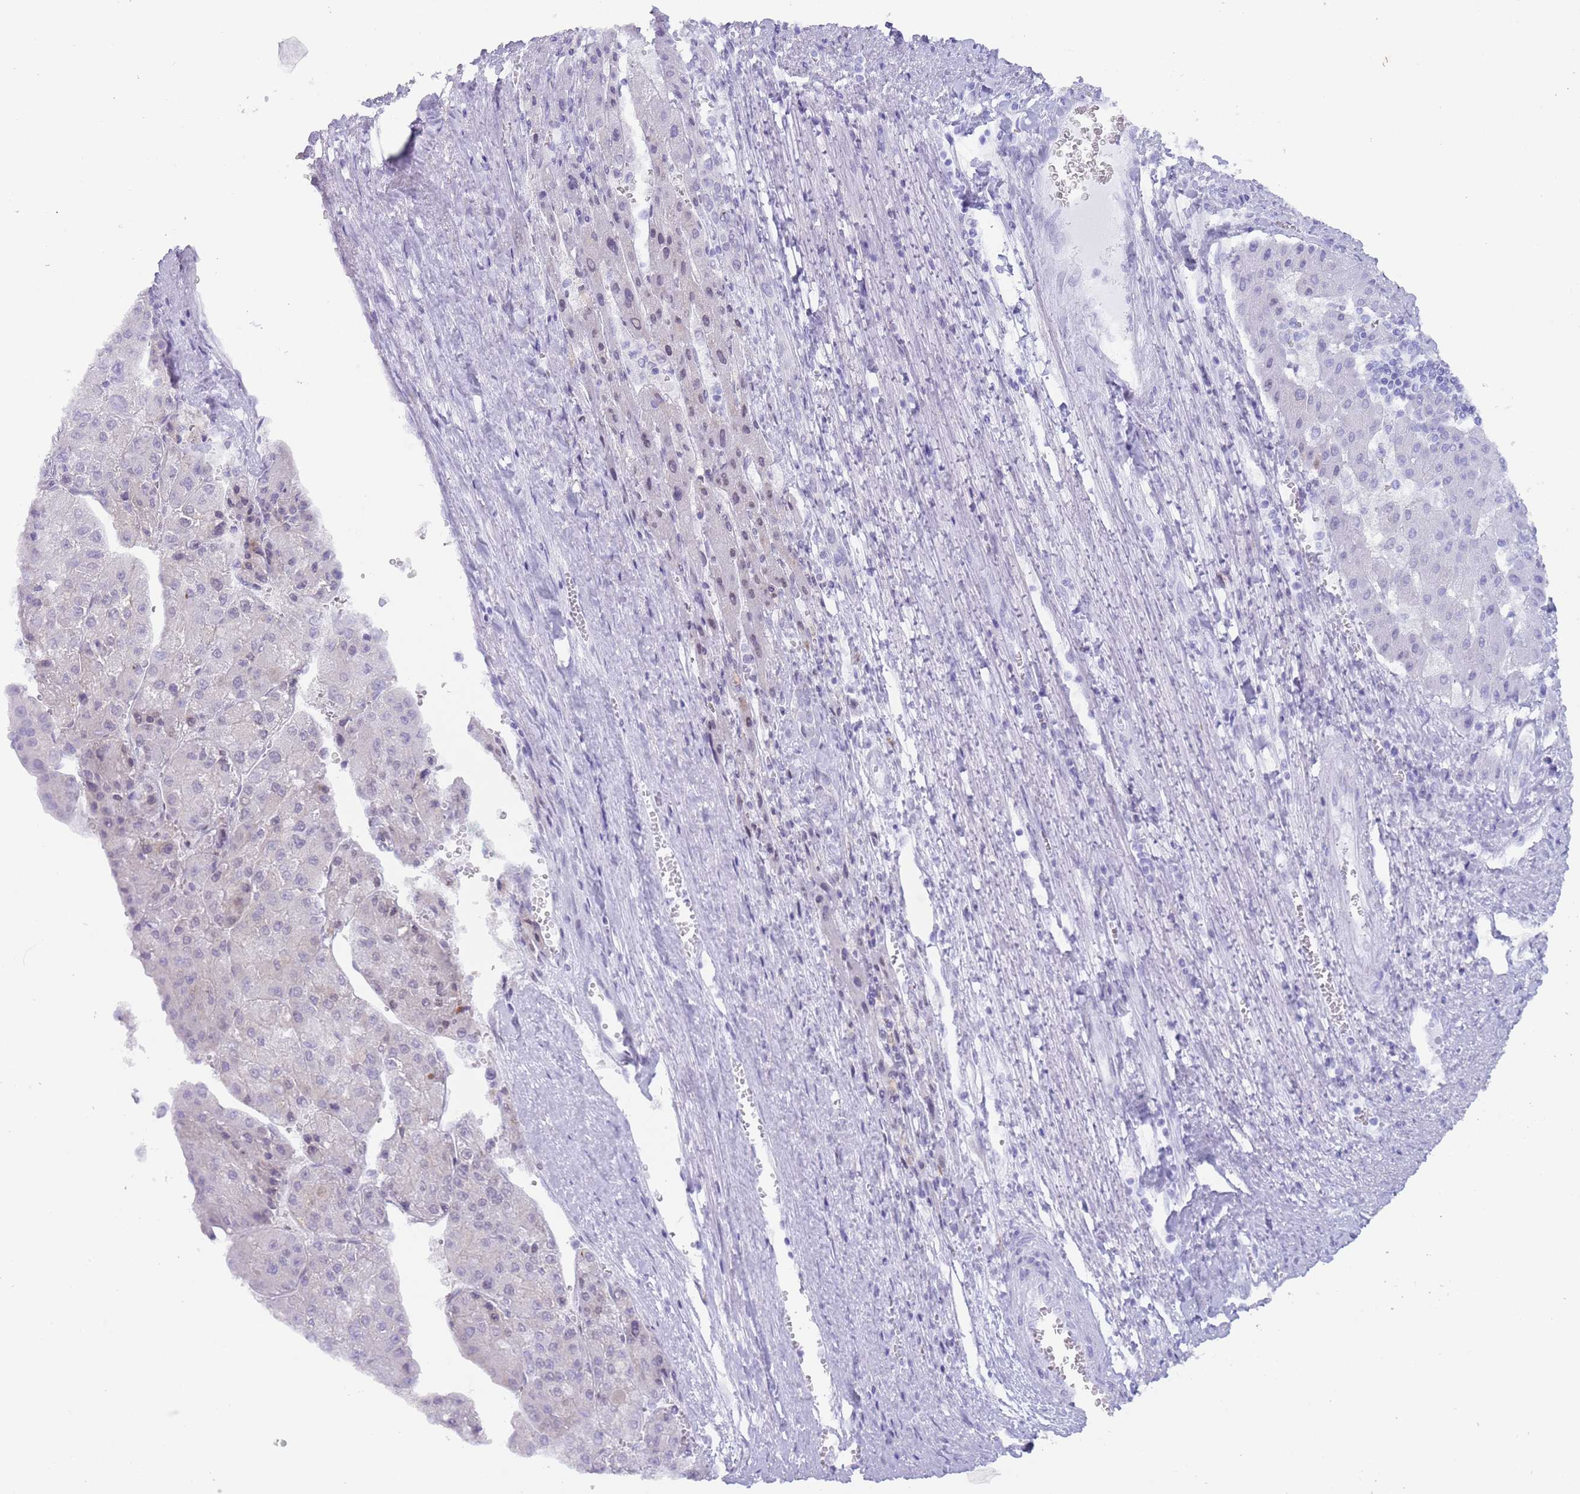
{"staining": {"intensity": "negative", "quantity": "none", "location": "none"}, "tissue": "liver cancer", "cell_type": "Tumor cells", "image_type": "cancer", "snomed": [{"axis": "morphology", "description": "Carcinoma, Hepatocellular, NOS"}, {"axis": "topography", "description": "Liver"}], "caption": "This is a histopathology image of immunohistochemistry (IHC) staining of hepatocellular carcinoma (liver), which shows no expression in tumor cells. (DAB (3,3'-diaminobenzidine) immunohistochemistry visualized using brightfield microscopy, high magnification).", "gene": "HDAC8", "patient": {"sex": "female", "age": 73}}